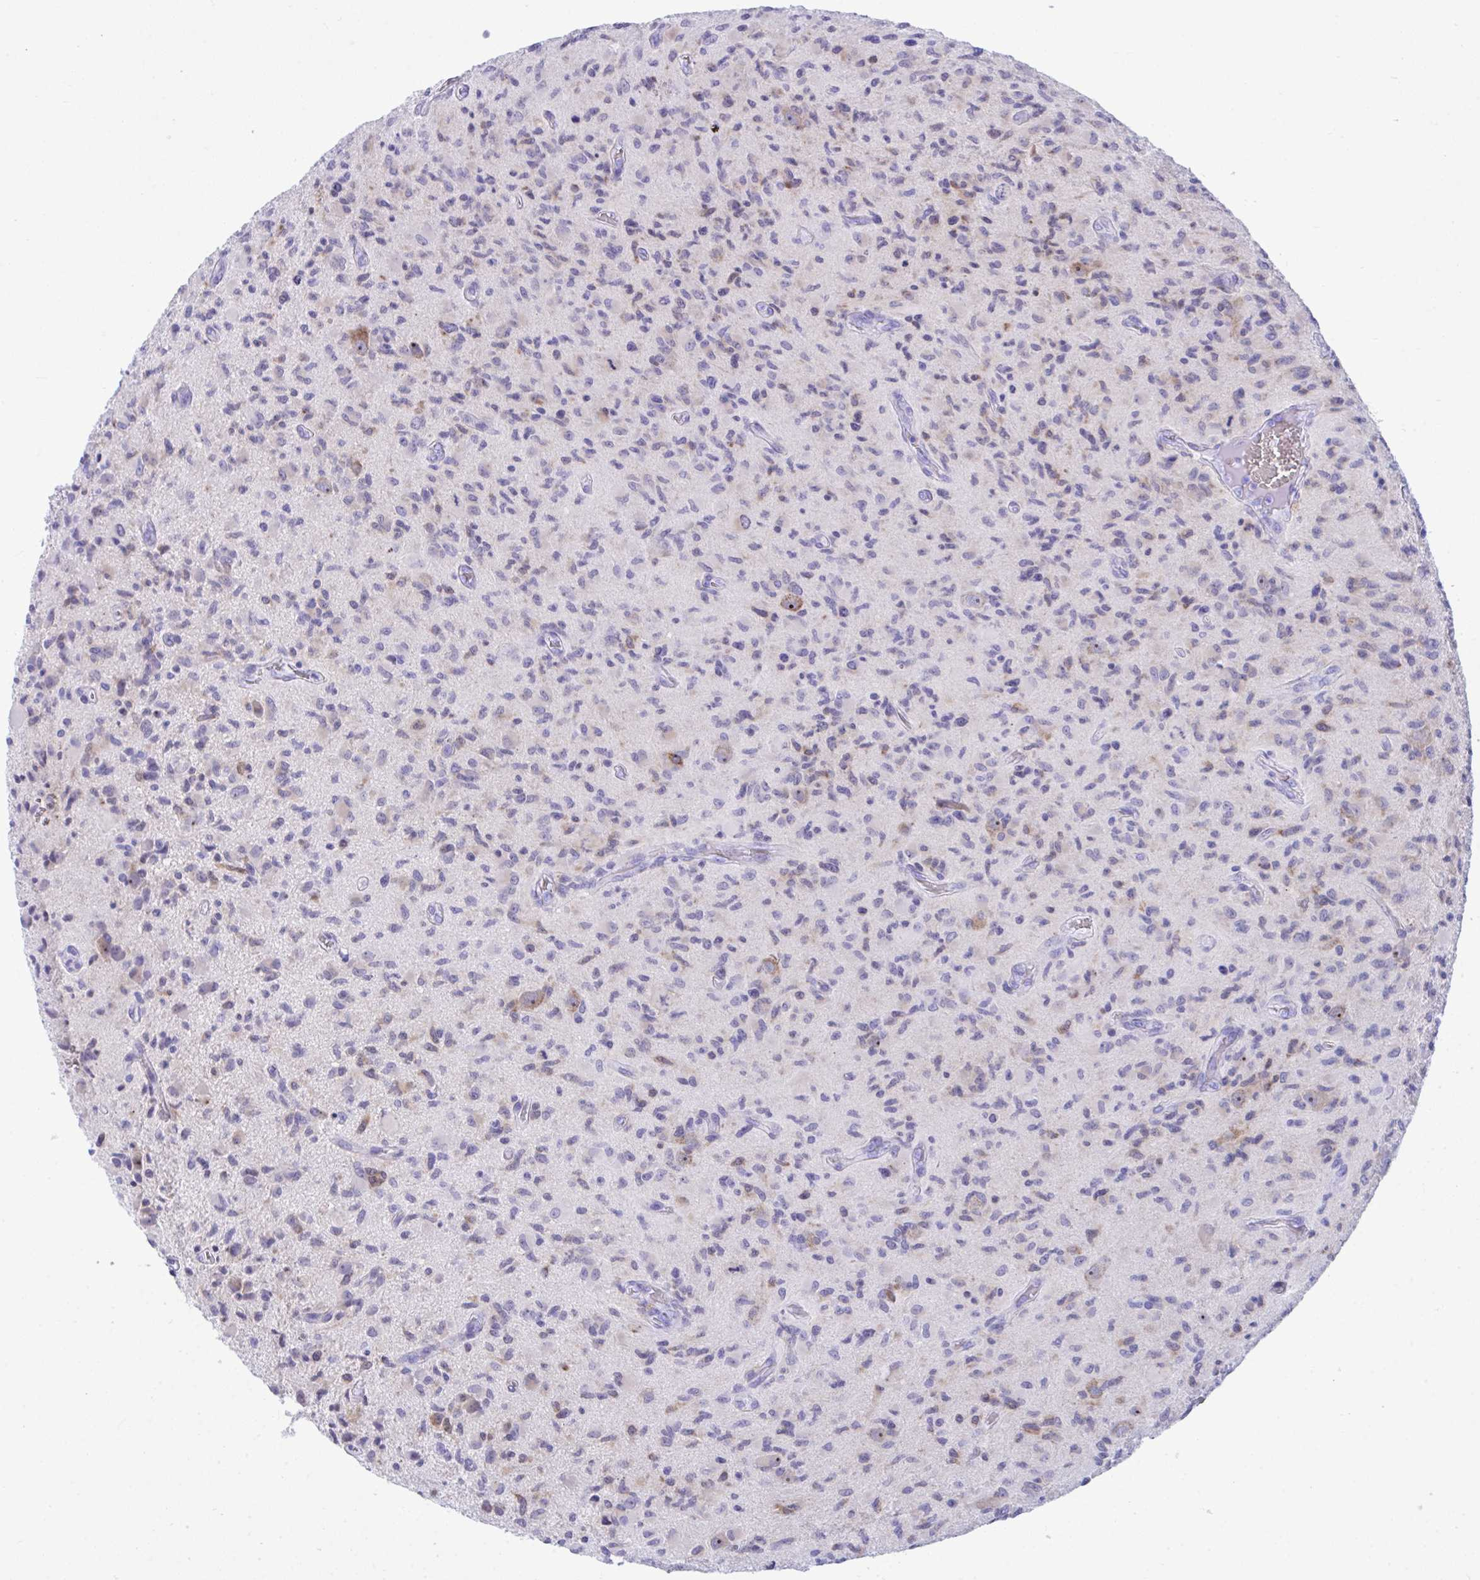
{"staining": {"intensity": "negative", "quantity": "none", "location": "none"}, "tissue": "glioma", "cell_type": "Tumor cells", "image_type": "cancer", "snomed": [{"axis": "morphology", "description": "Glioma, malignant, High grade"}, {"axis": "topography", "description": "Brain"}], "caption": "The histopathology image reveals no staining of tumor cells in glioma.", "gene": "BEX5", "patient": {"sex": "female", "age": 65}}